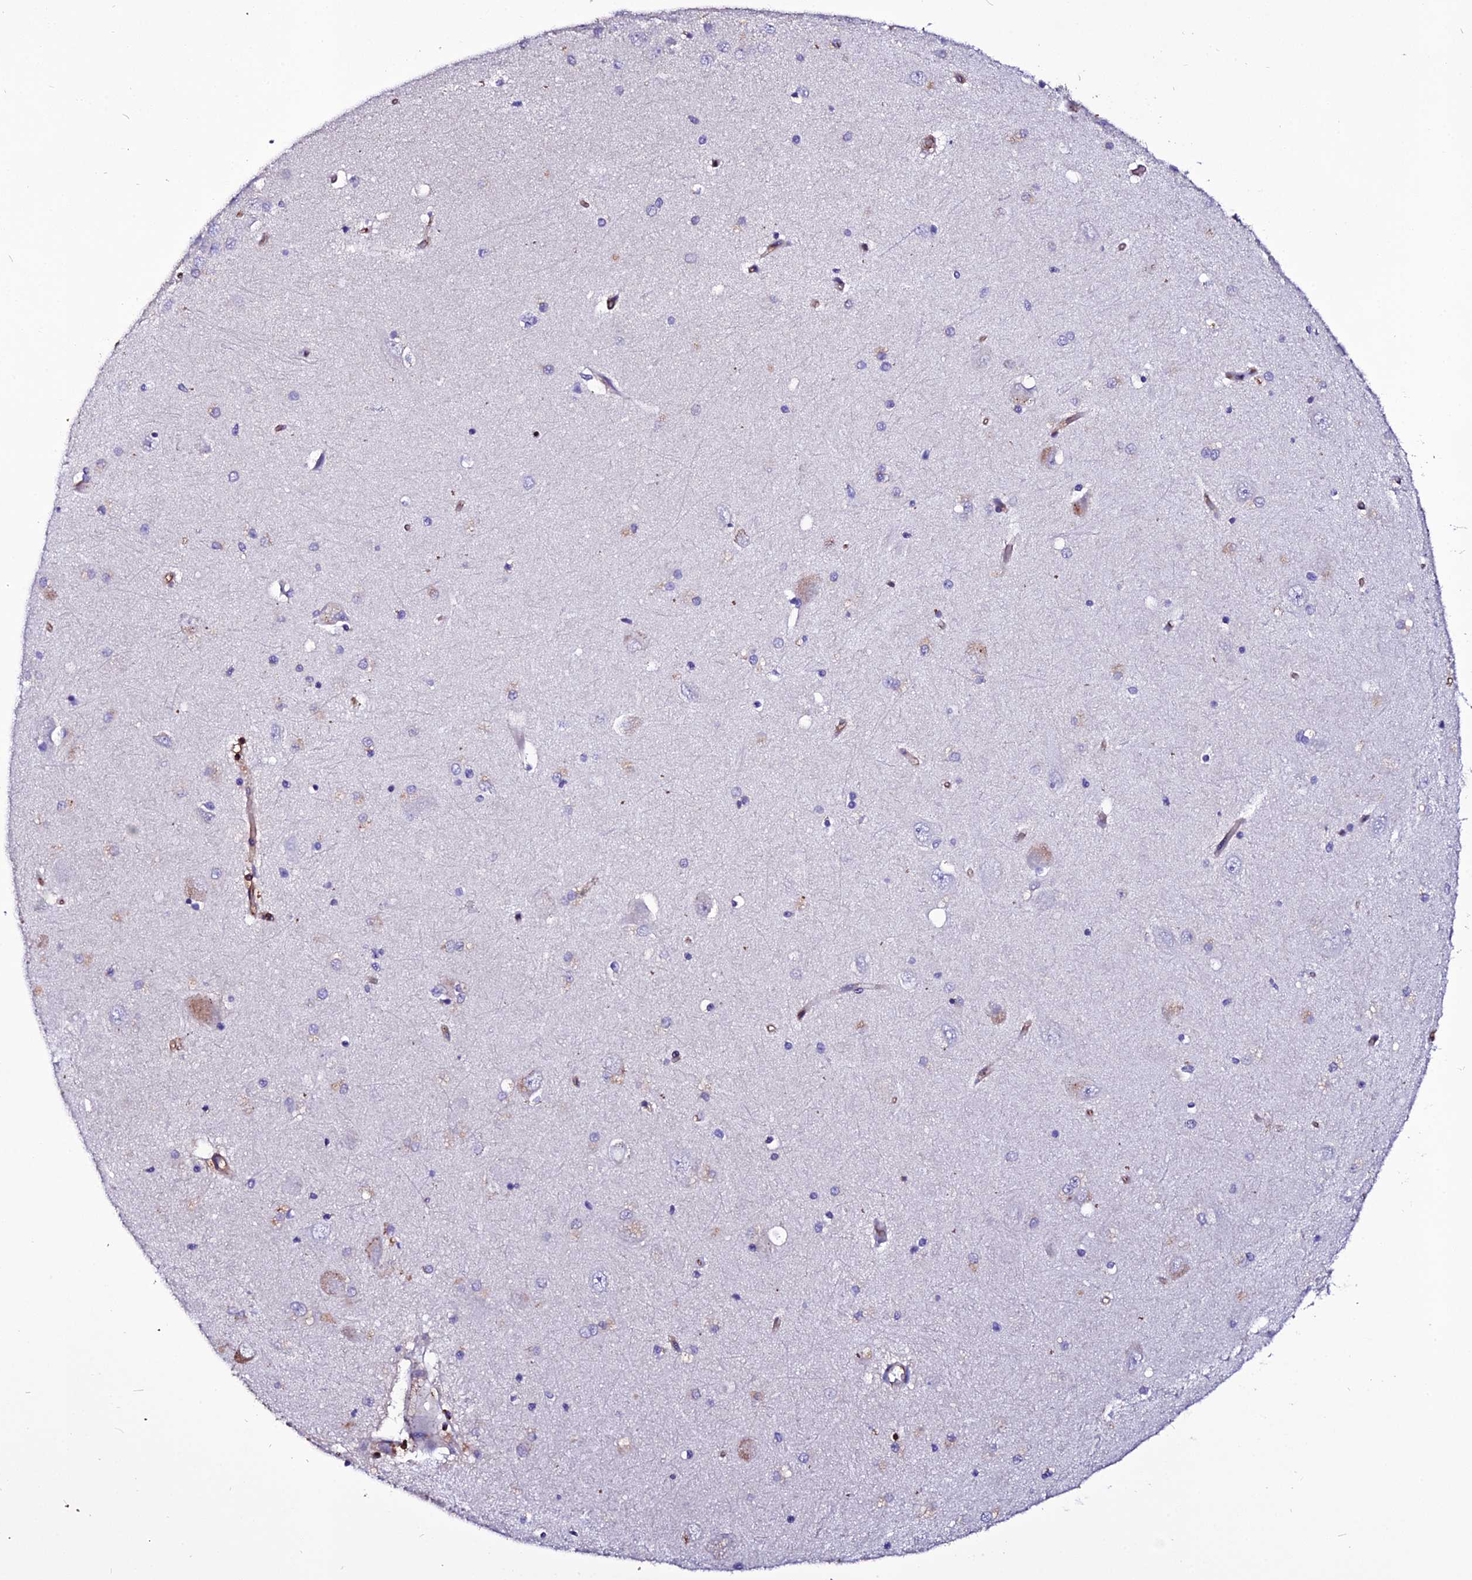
{"staining": {"intensity": "negative", "quantity": "none", "location": "none"}, "tissue": "hippocampus", "cell_type": "Glial cells", "image_type": "normal", "snomed": [{"axis": "morphology", "description": "Normal tissue, NOS"}, {"axis": "topography", "description": "Hippocampus"}], "caption": "Immunohistochemistry of normal hippocampus exhibits no expression in glial cells.", "gene": "USP17L10", "patient": {"sex": "male", "age": 45}}